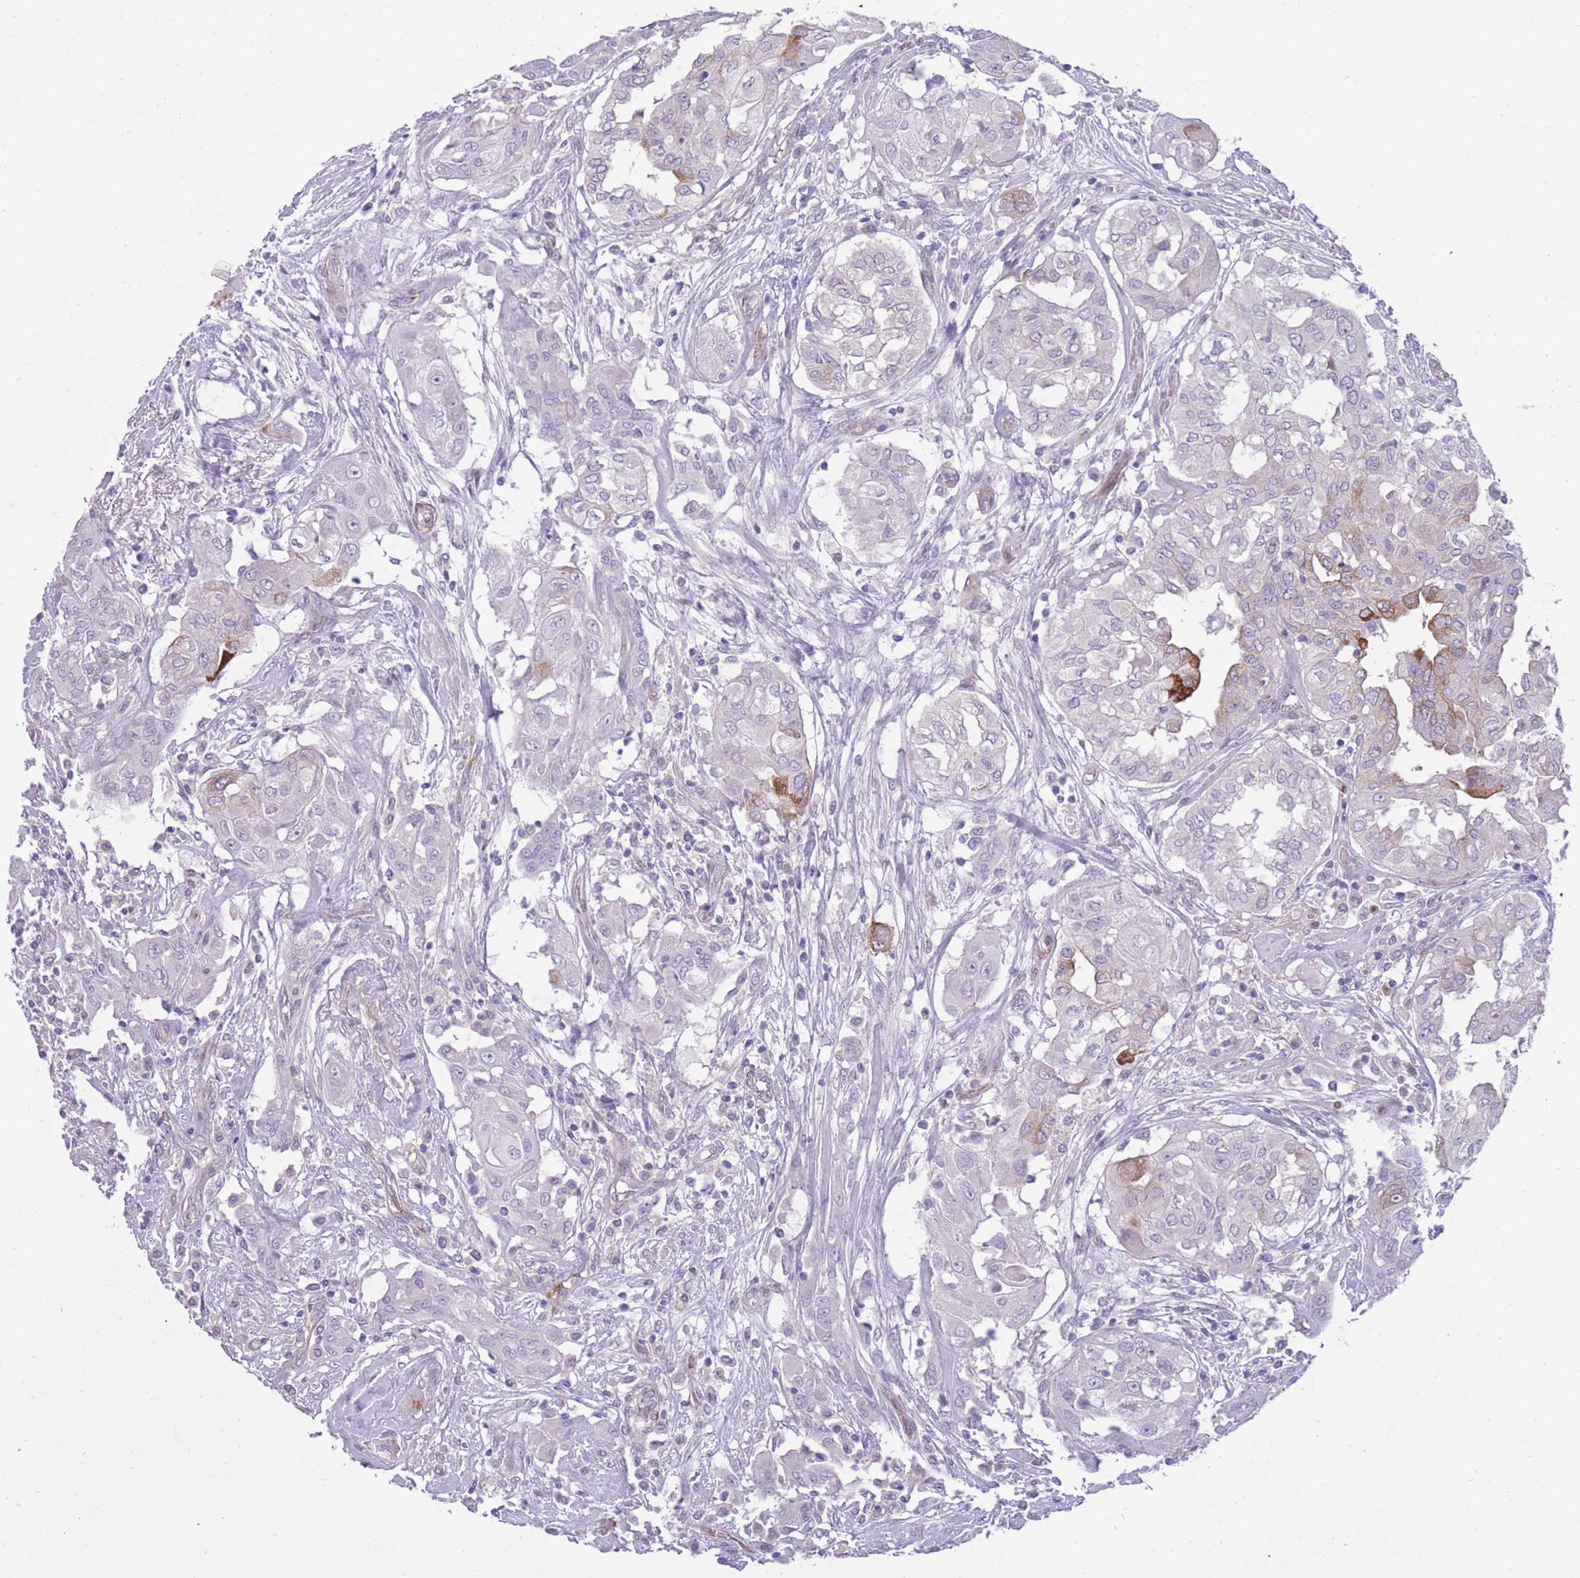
{"staining": {"intensity": "strong", "quantity": "<25%", "location": "cytoplasmic/membranous"}, "tissue": "thyroid cancer", "cell_type": "Tumor cells", "image_type": "cancer", "snomed": [{"axis": "morphology", "description": "Papillary adenocarcinoma, NOS"}, {"axis": "topography", "description": "Thyroid gland"}], "caption": "A micrograph of human thyroid cancer stained for a protein displays strong cytoplasmic/membranous brown staining in tumor cells. (DAB (3,3'-diaminobenzidine) = brown stain, brightfield microscopy at high magnification).", "gene": "RGS11", "patient": {"sex": "female", "age": 59}}